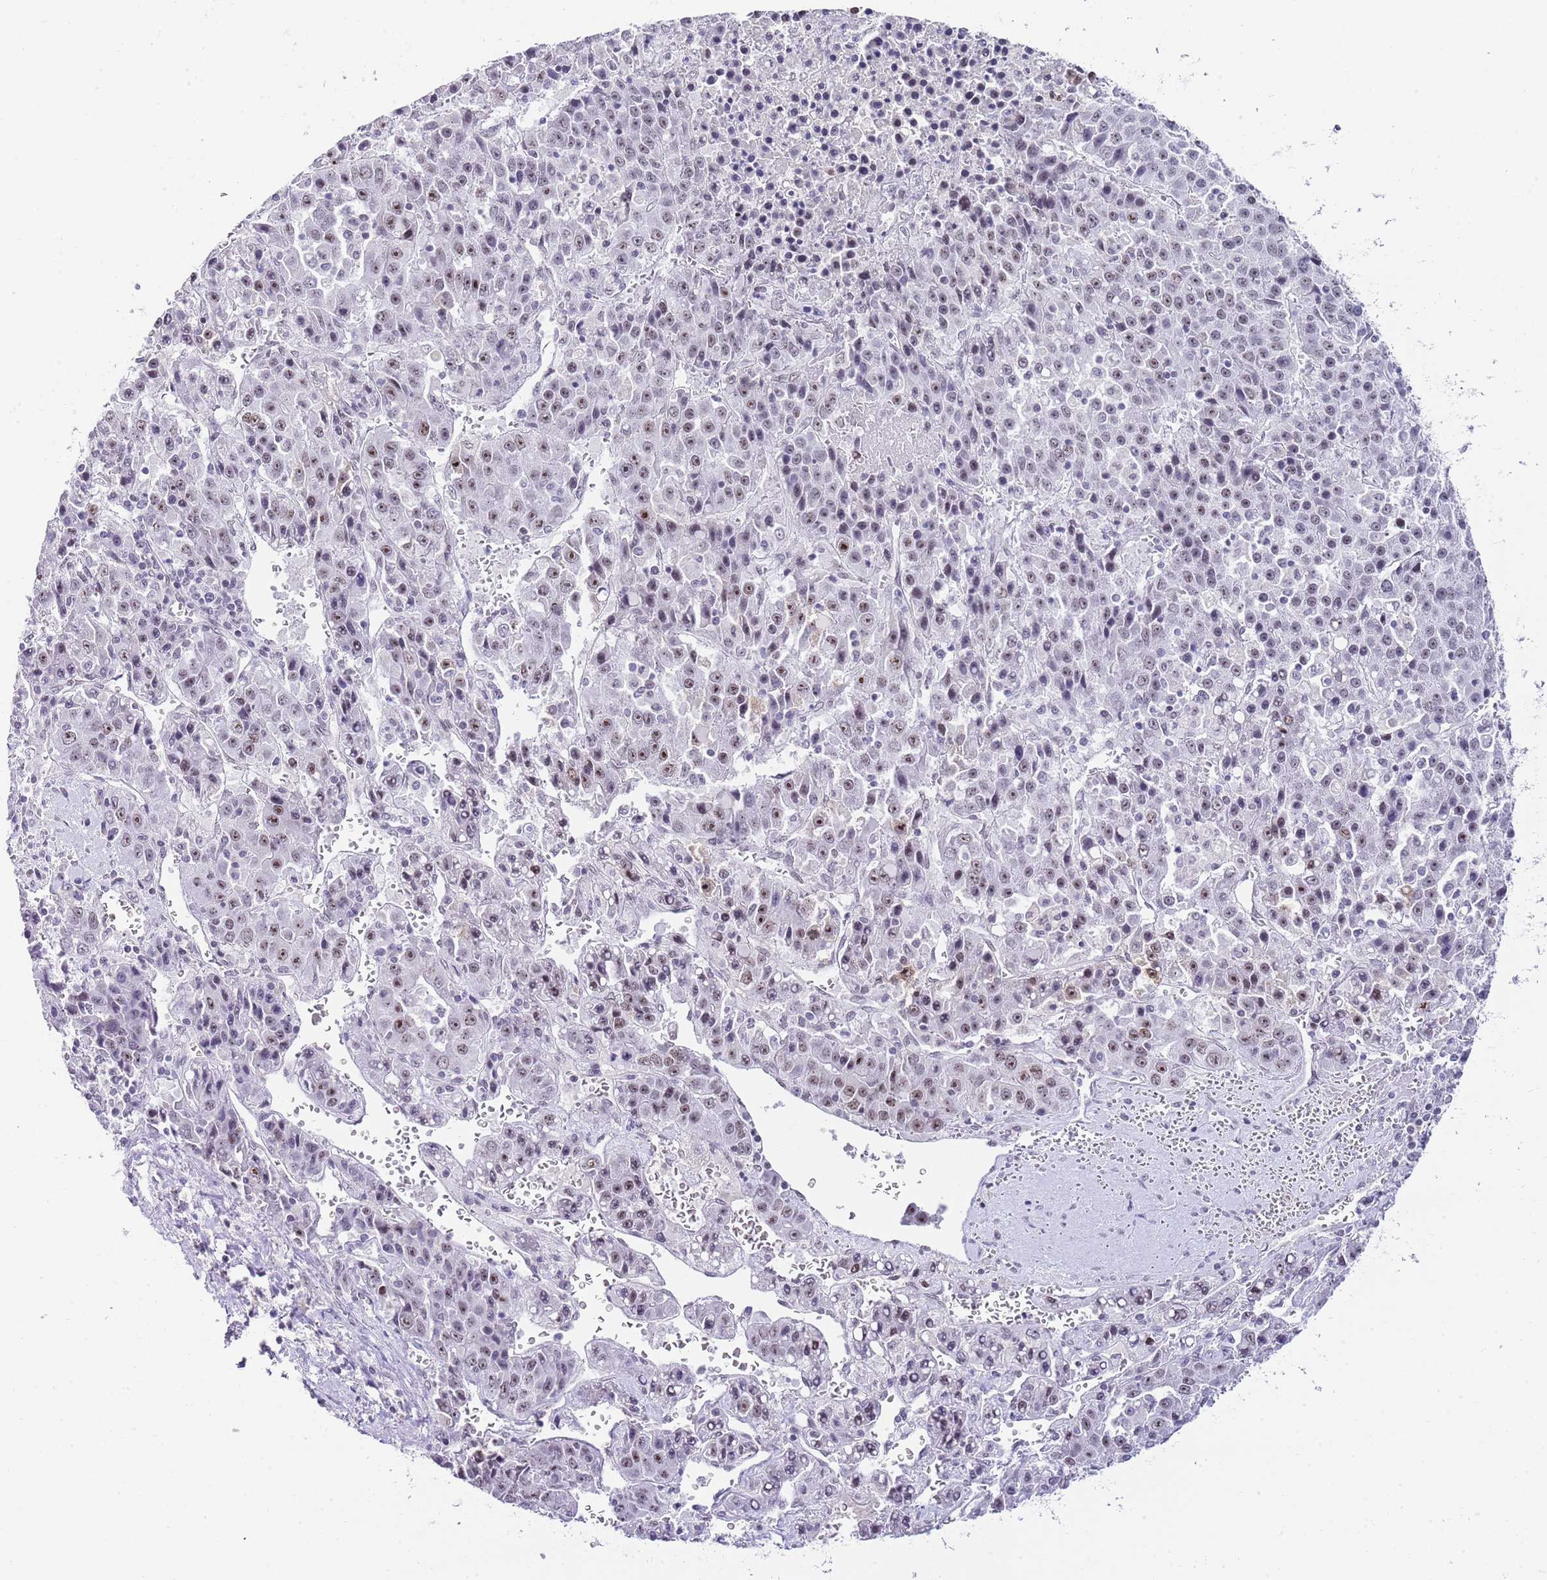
{"staining": {"intensity": "moderate", "quantity": "25%-75%", "location": "nuclear"}, "tissue": "liver cancer", "cell_type": "Tumor cells", "image_type": "cancer", "snomed": [{"axis": "morphology", "description": "Carcinoma, Hepatocellular, NOS"}, {"axis": "topography", "description": "Liver"}], "caption": "Immunohistochemistry micrograph of neoplastic tissue: human liver cancer stained using IHC displays medium levels of moderate protein expression localized specifically in the nuclear of tumor cells, appearing as a nuclear brown color.", "gene": "NOP56", "patient": {"sex": "female", "age": 53}}